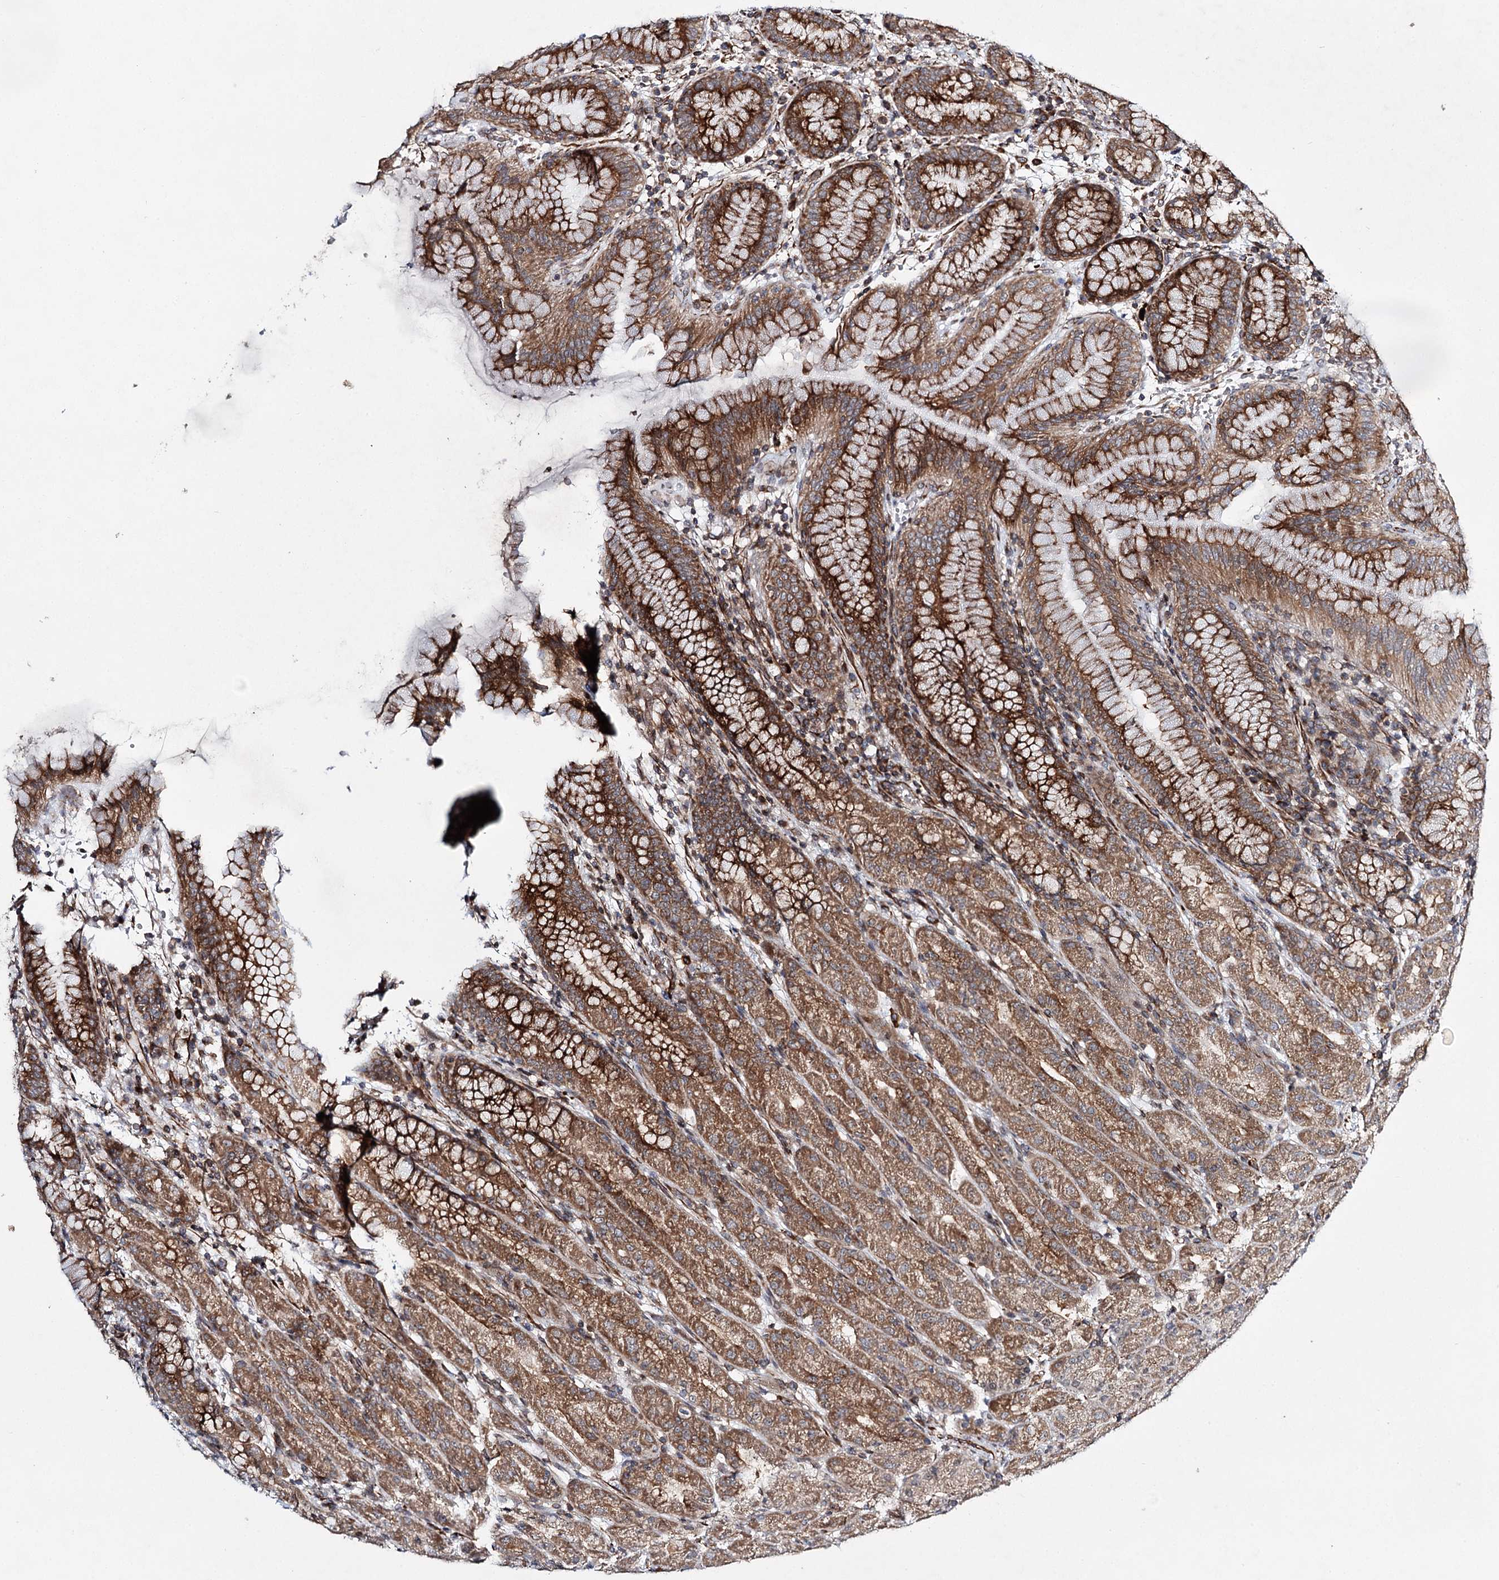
{"staining": {"intensity": "strong", "quantity": ">75%", "location": "cytoplasmic/membranous"}, "tissue": "stomach", "cell_type": "Glandular cells", "image_type": "normal", "snomed": [{"axis": "morphology", "description": "Normal tissue, NOS"}, {"axis": "topography", "description": "Stomach"}], "caption": "A micrograph of human stomach stained for a protein displays strong cytoplasmic/membranous brown staining in glandular cells. (brown staining indicates protein expression, while blue staining denotes nuclei).", "gene": "DPEP2", "patient": {"sex": "female", "age": 79}}